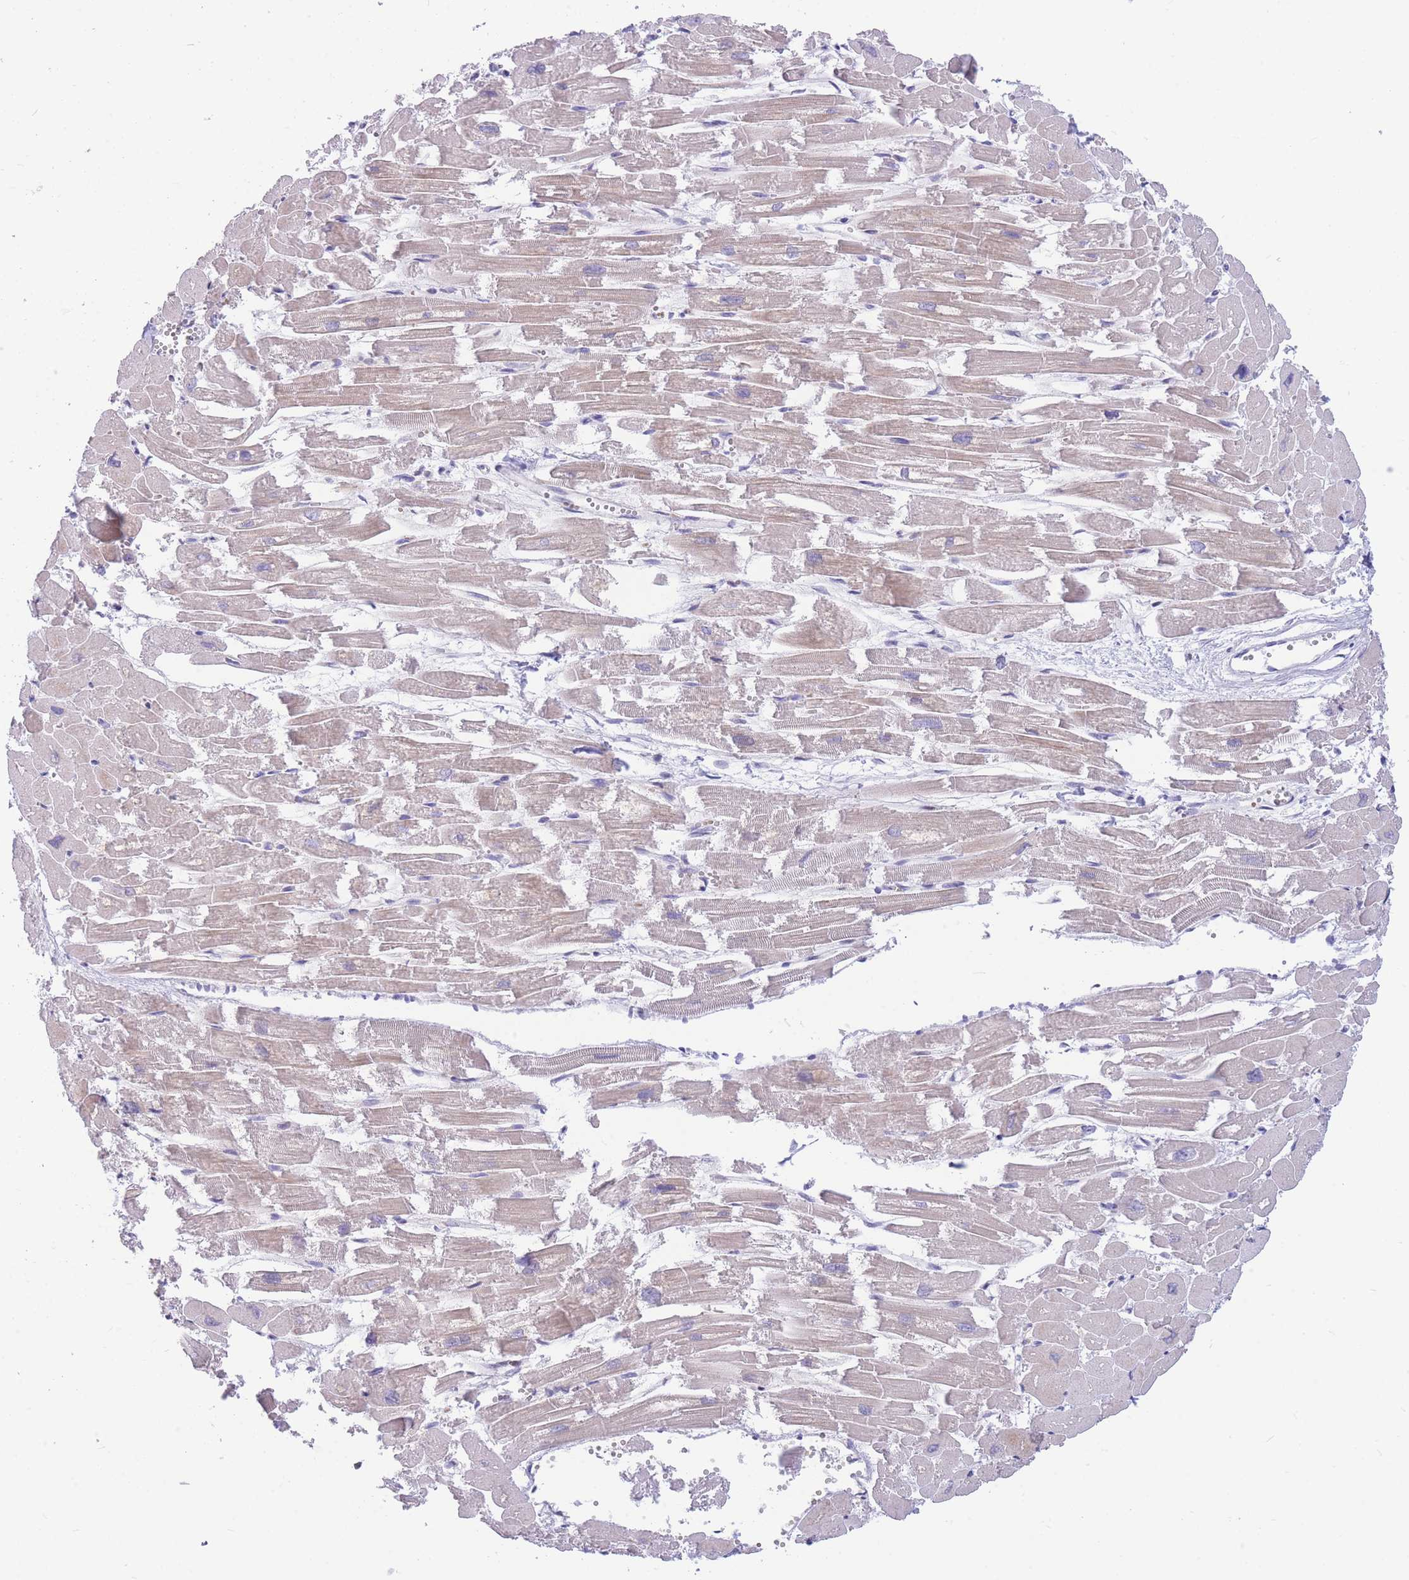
{"staining": {"intensity": "weak", "quantity": ">75%", "location": "cytoplasmic/membranous"}, "tissue": "heart muscle", "cell_type": "Cardiomyocytes", "image_type": "normal", "snomed": [{"axis": "morphology", "description": "Normal tissue, NOS"}, {"axis": "topography", "description": "Heart"}], "caption": "Protein staining of normal heart muscle demonstrates weak cytoplasmic/membranous positivity in approximately >75% of cardiomyocytes. (Brightfield microscopy of DAB IHC at high magnification).", "gene": "SHCBP1", "patient": {"sex": "male", "age": 54}}